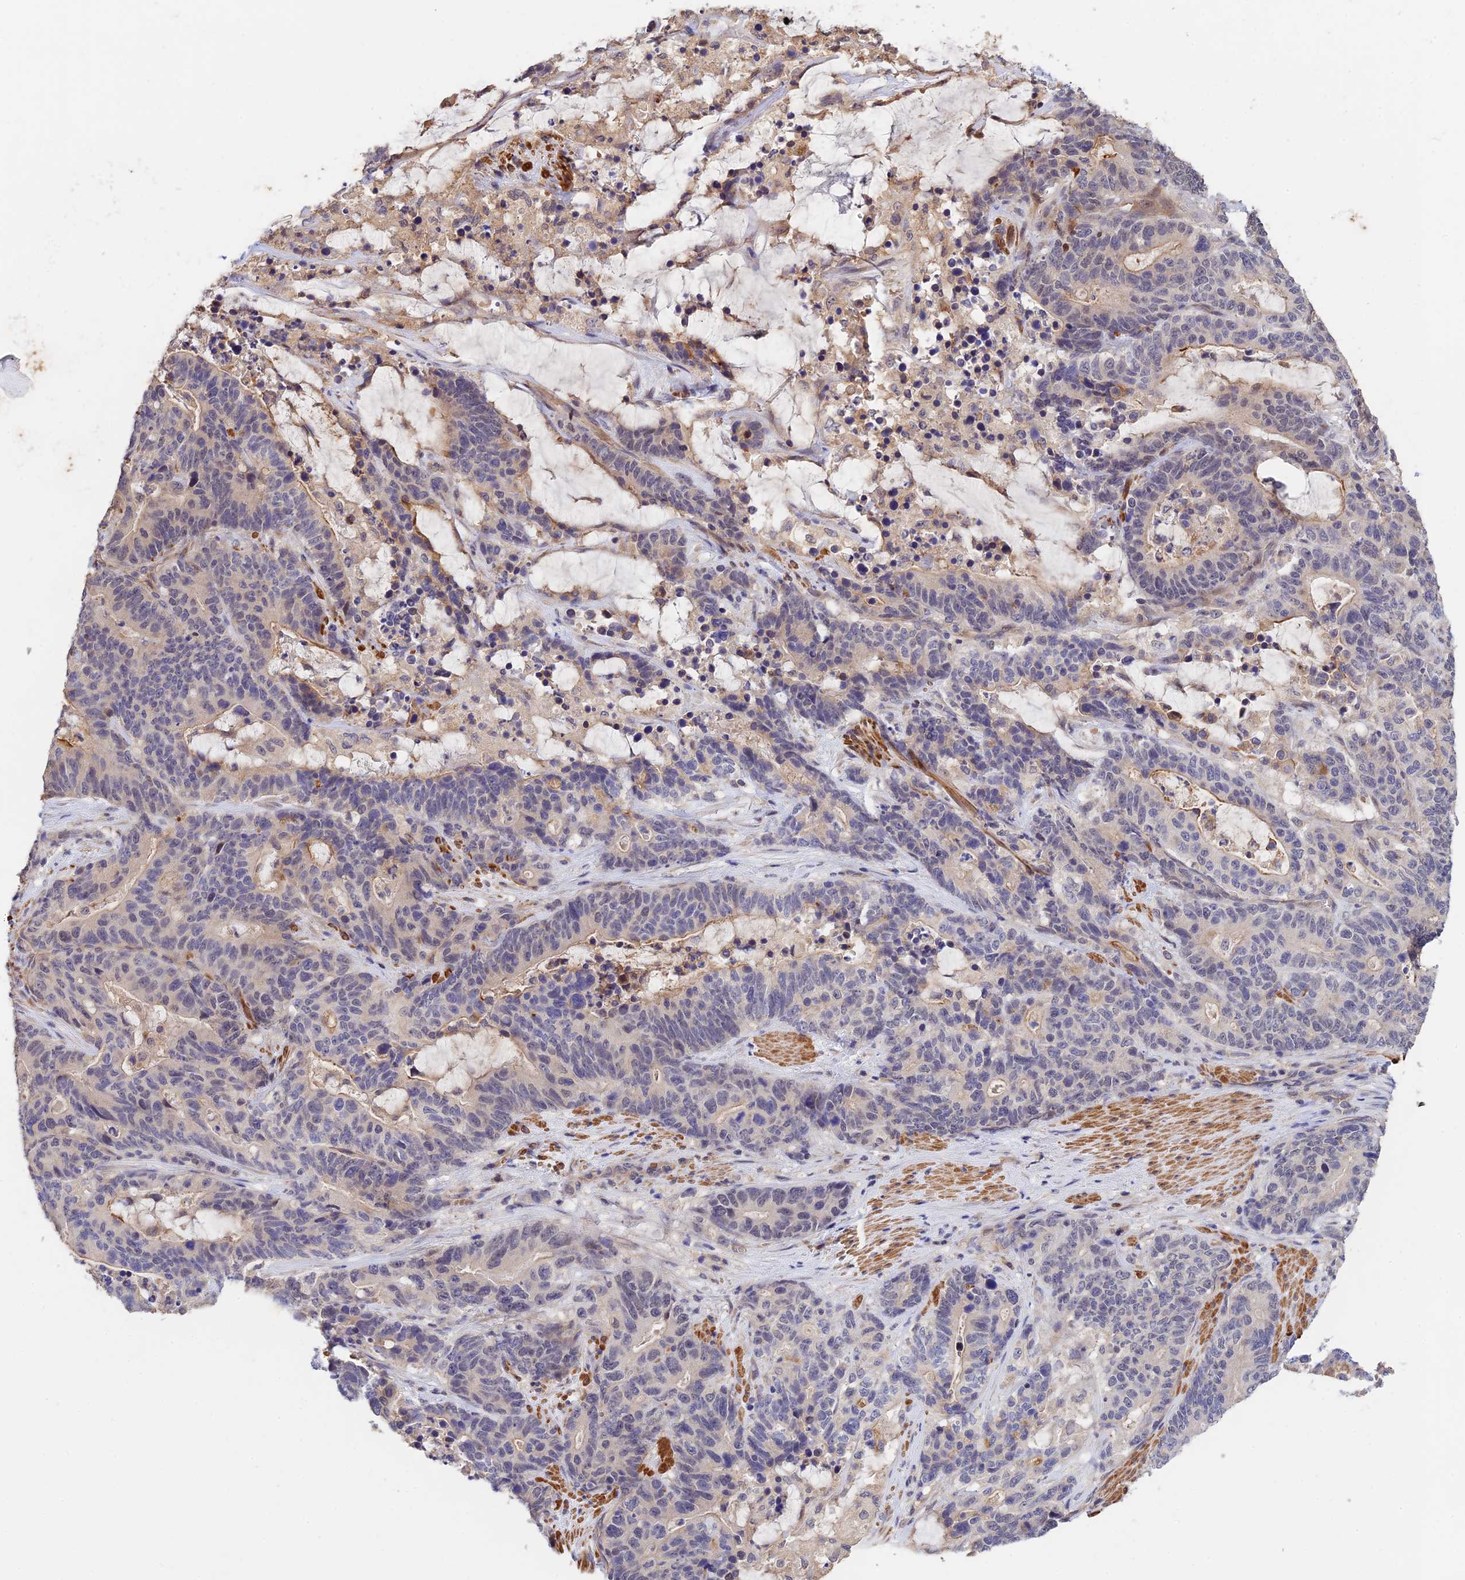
{"staining": {"intensity": "negative", "quantity": "none", "location": "none"}, "tissue": "stomach cancer", "cell_type": "Tumor cells", "image_type": "cancer", "snomed": [{"axis": "morphology", "description": "Adenocarcinoma, NOS"}, {"axis": "topography", "description": "Stomach"}], "caption": "Micrograph shows no significant protein positivity in tumor cells of stomach cancer (adenocarcinoma).", "gene": "CWH43", "patient": {"sex": "female", "age": 76}}